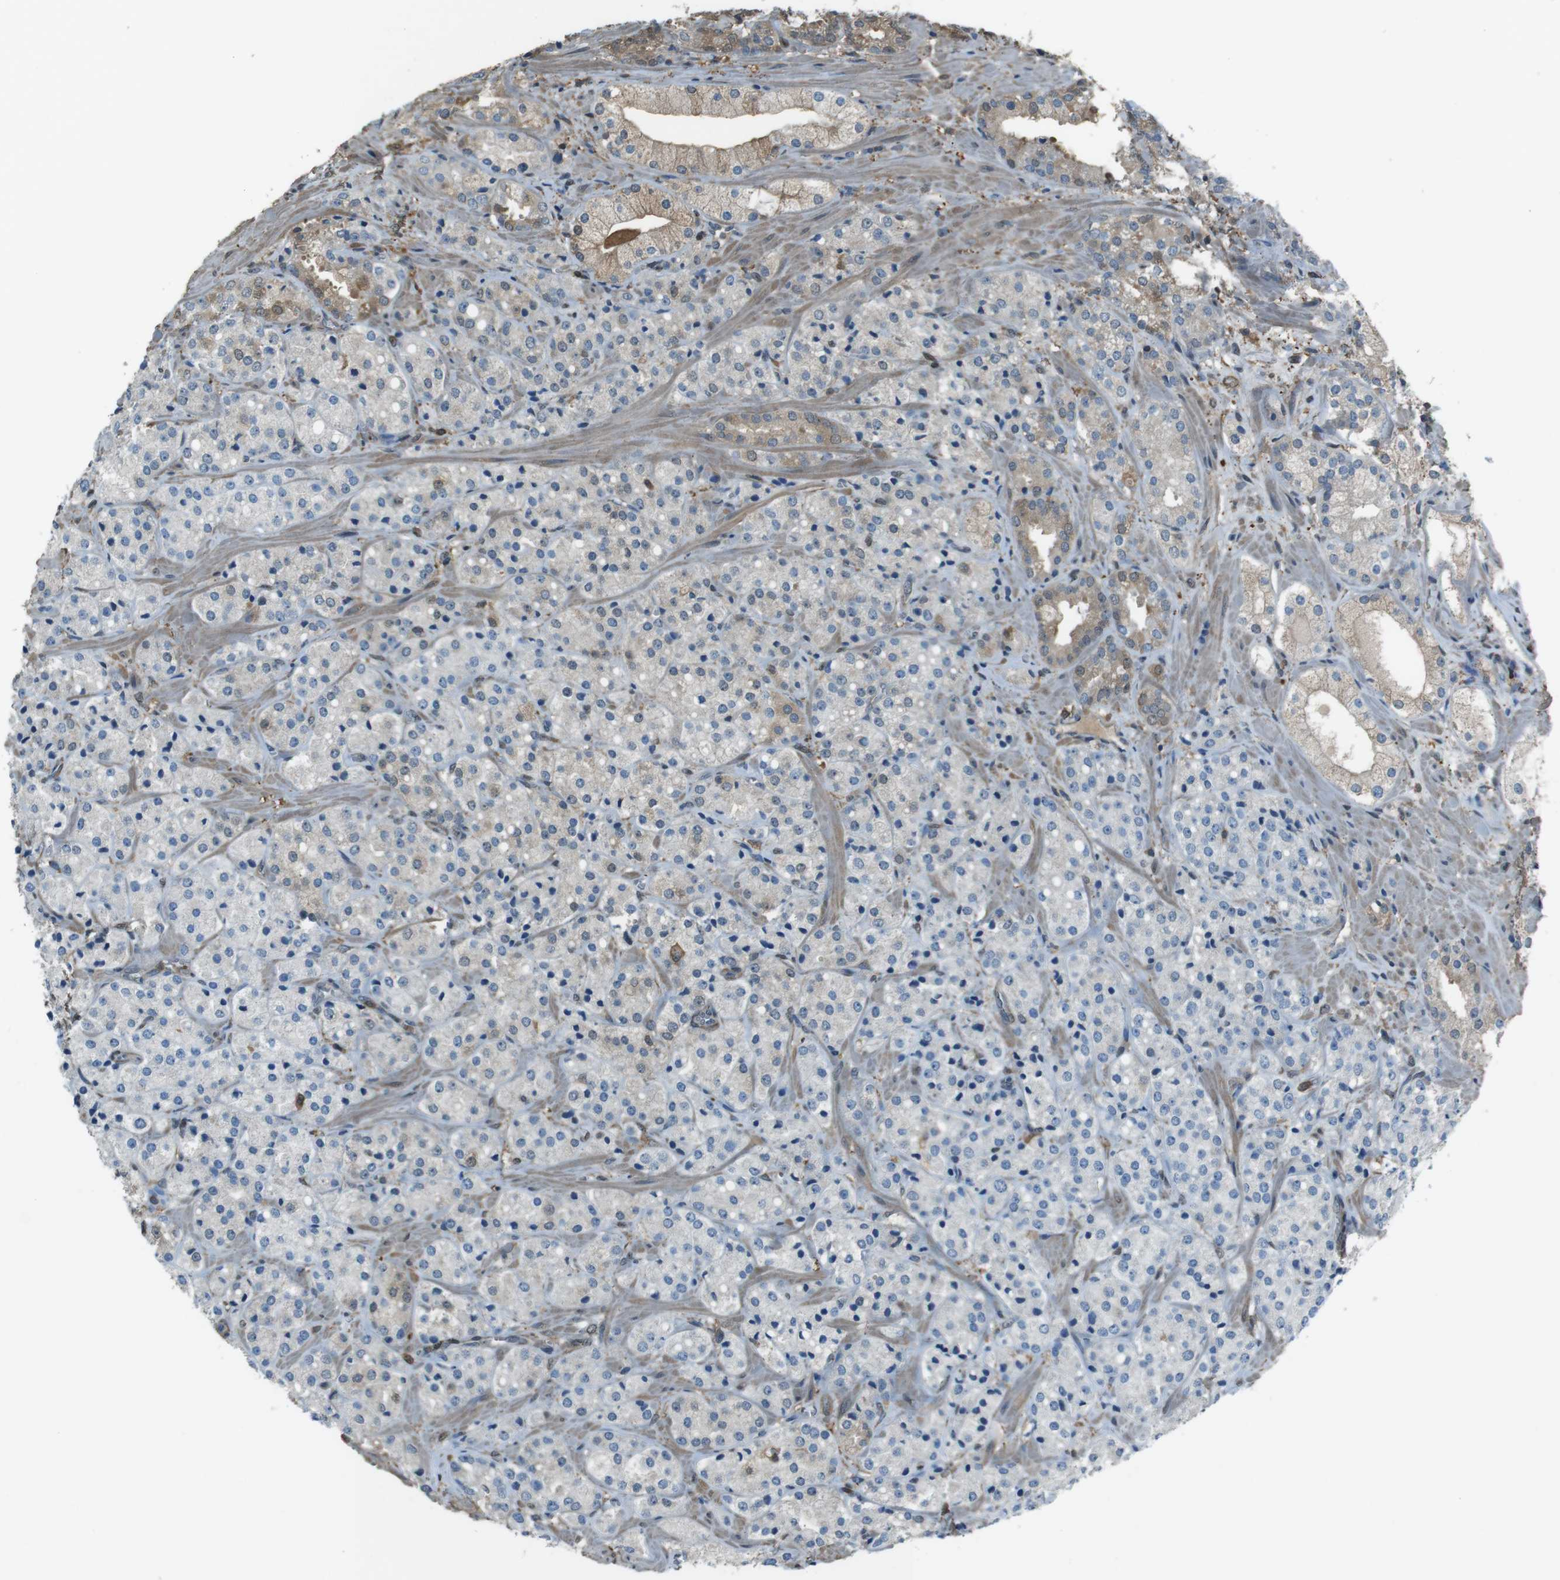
{"staining": {"intensity": "negative", "quantity": "none", "location": "none"}, "tissue": "prostate cancer", "cell_type": "Tumor cells", "image_type": "cancer", "snomed": [{"axis": "morphology", "description": "Adenocarcinoma, High grade"}, {"axis": "topography", "description": "Prostate"}], "caption": "IHC image of human prostate adenocarcinoma (high-grade) stained for a protein (brown), which shows no expression in tumor cells.", "gene": "TWSG1", "patient": {"sex": "male", "age": 64}}